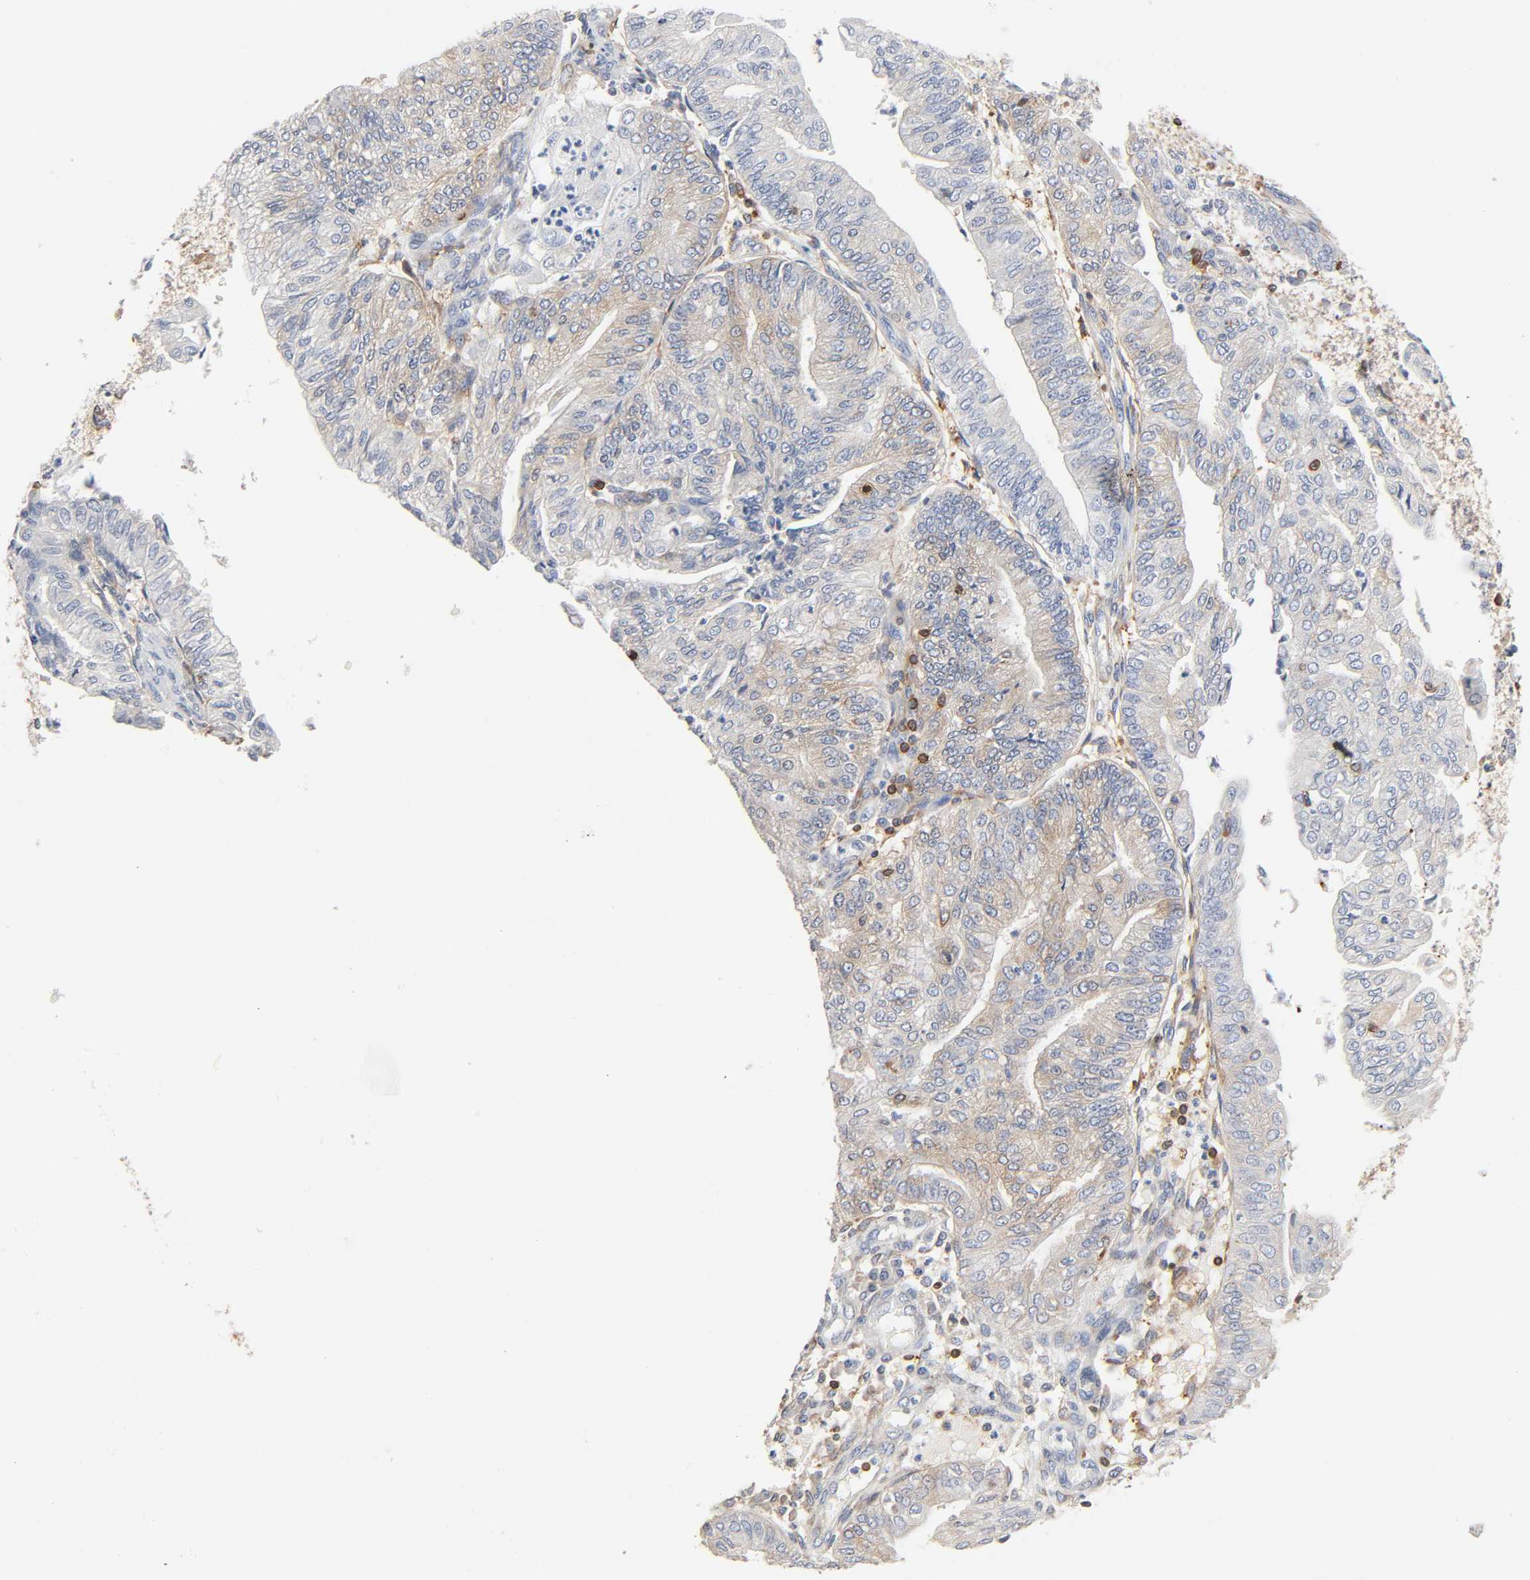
{"staining": {"intensity": "moderate", "quantity": "<25%", "location": "cytoplasmic/membranous"}, "tissue": "endometrial cancer", "cell_type": "Tumor cells", "image_type": "cancer", "snomed": [{"axis": "morphology", "description": "Adenocarcinoma, NOS"}, {"axis": "topography", "description": "Endometrium"}], "caption": "Immunohistochemical staining of adenocarcinoma (endometrial) demonstrates moderate cytoplasmic/membranous protein positivity in approximately <25% of tumor cells.", "gene": "BIN1", "patient": {"sex": "female", "age": 59}}